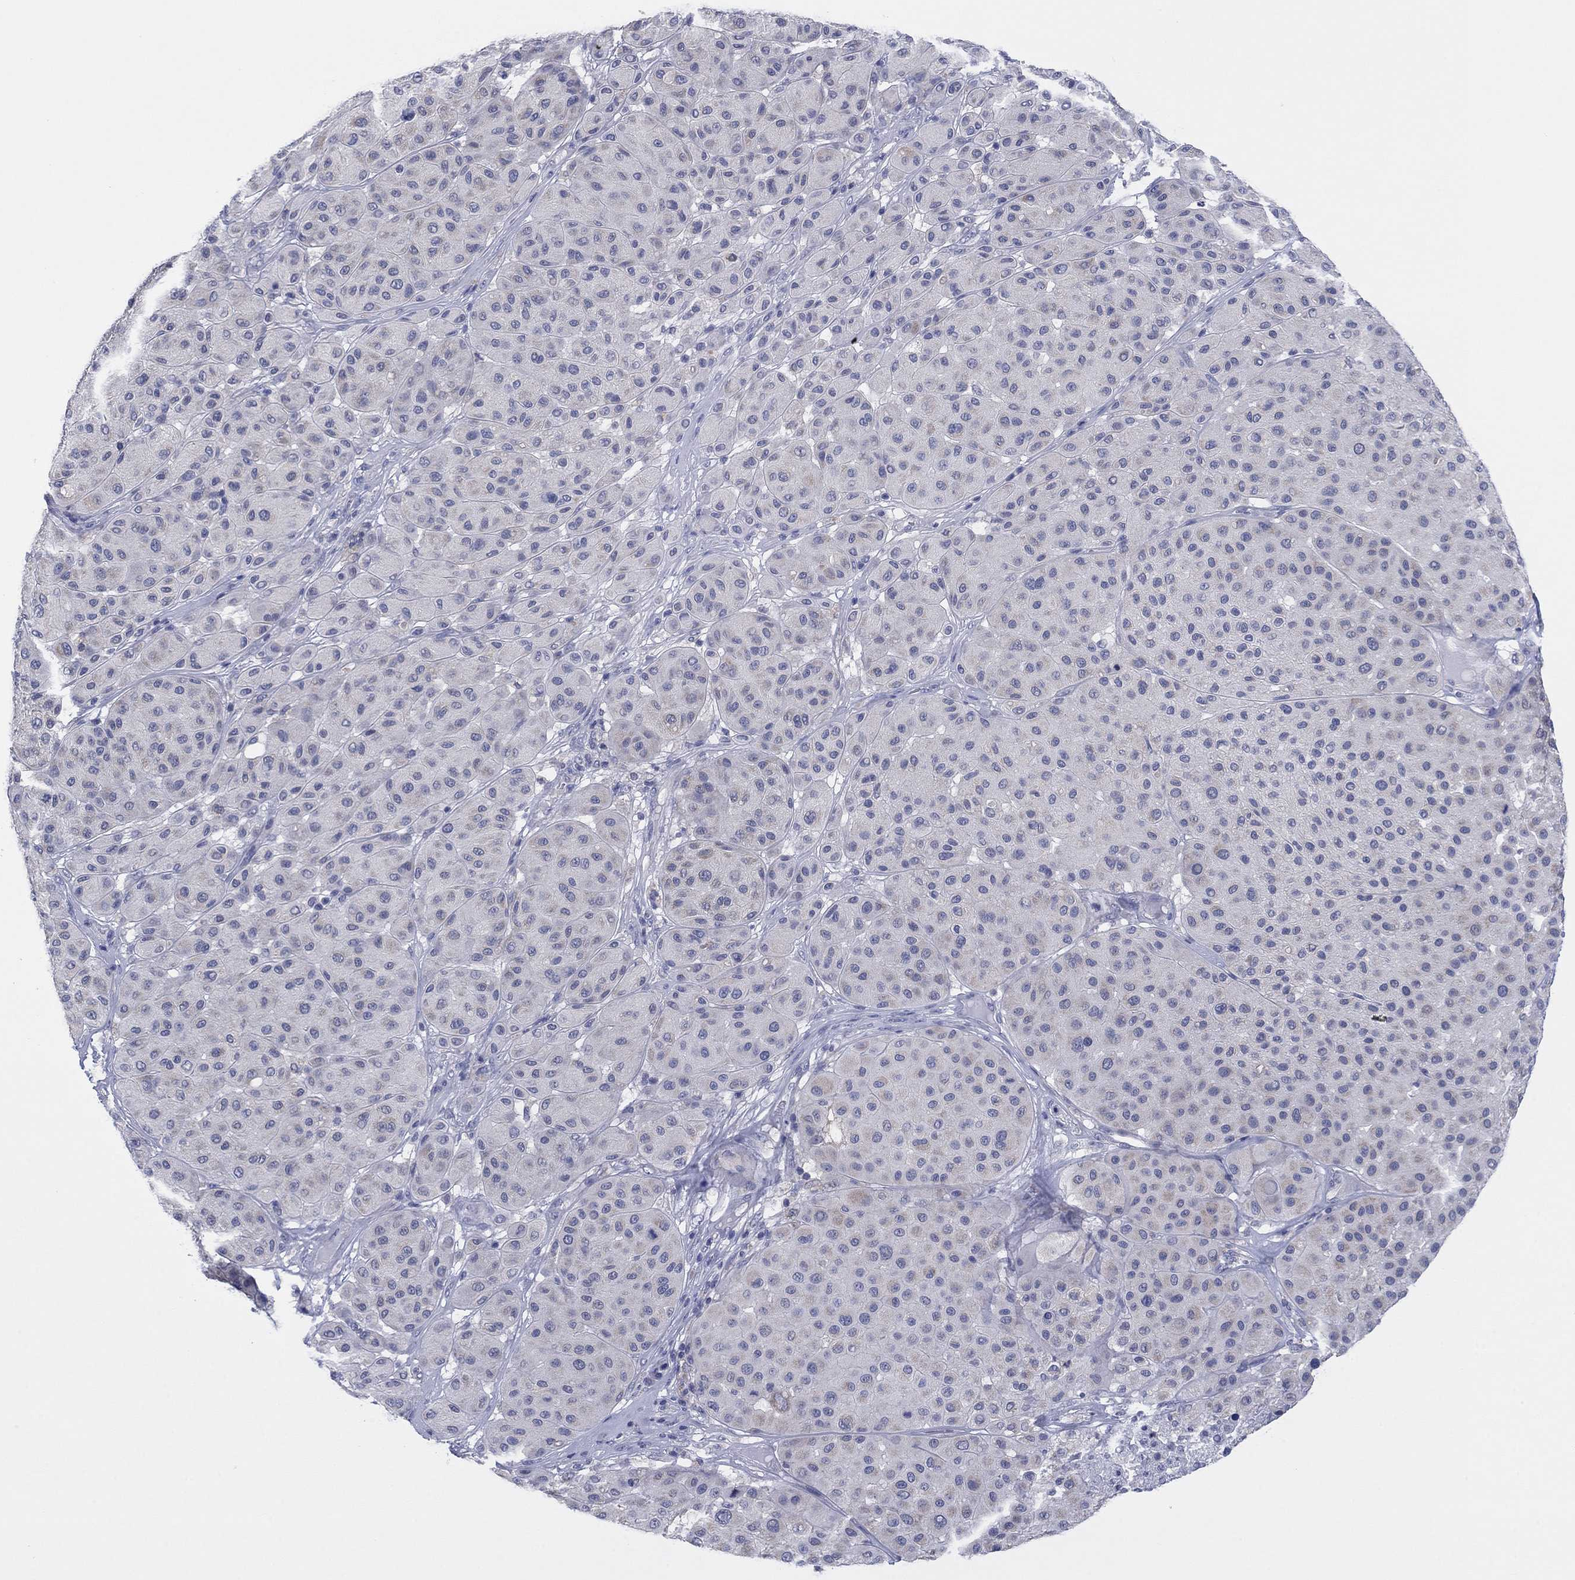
{"staining": {"intensity": "negative", "quantity": "none", "location": "none"}, "tissue": "melanoma", "cell_type": "Tumor cells", "image_type": "cancer", "snomed": [{"axis": "morphology", "description": "Malignant melanoma, Metastatic site"}, {"axis": "topography", "description": "Smooth muscle"}], "caption": "High power microscopy micrograph of an immunohistochemistry image of malignant melanoma (metastatic site), revealing no significant positivity in tumor cells.", "gene": "FER1L6", "patient": {"sex": "male", "age": 41}}